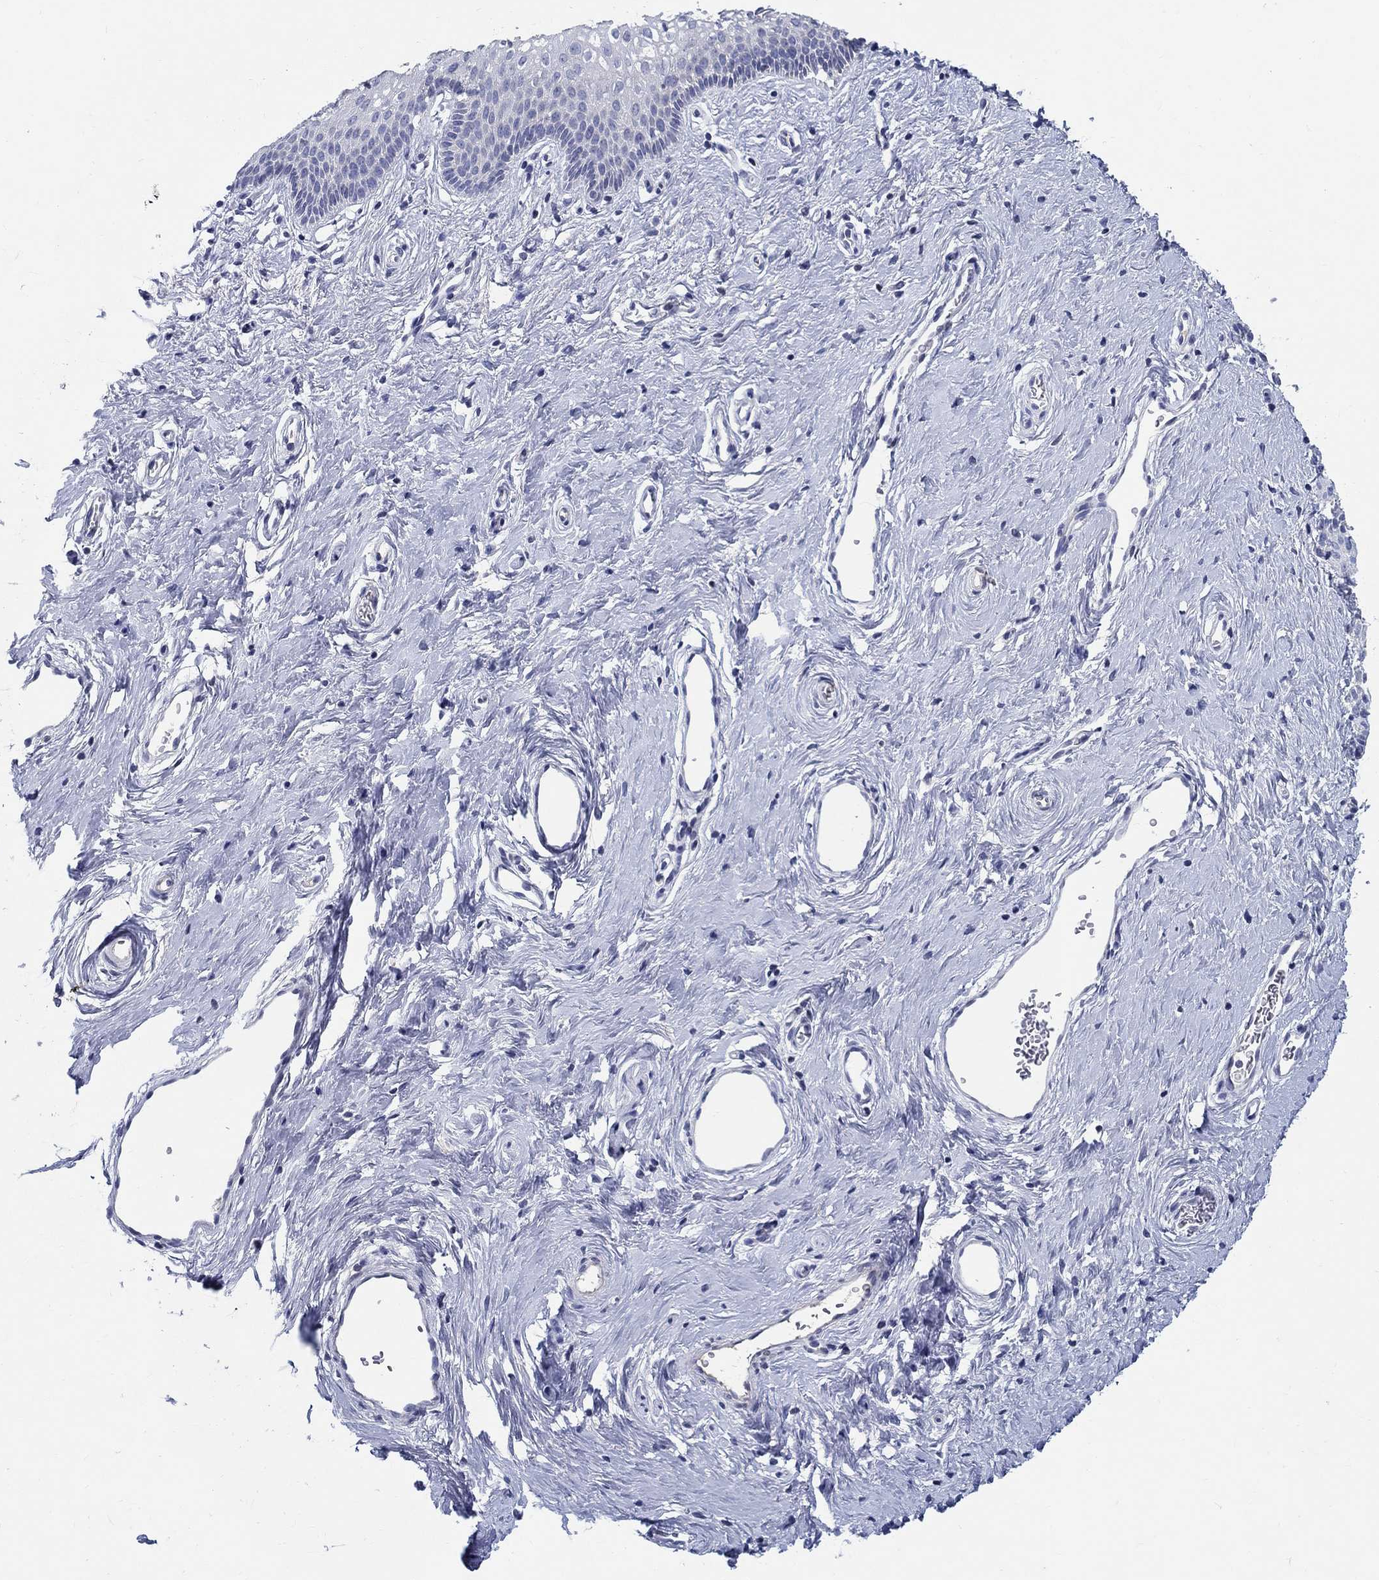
{"staining": {"intensity": "negative", "quantity": "none", "location": "none"}, "tissue": "vagina", "cell_type": "Squamous epithelial cells", "image_type": "normal", "snomed": [{"axis": "morphology", "description": "Normal tissue, NOS"}, {"axis": "topography", "description": "Vagina"}], "caption": "IHC of unremarkable vagina exhibits no positivity in squamous epithelial cells.", "gene": "CRYGA", "patient": {"sex": "female", "age": 36}}